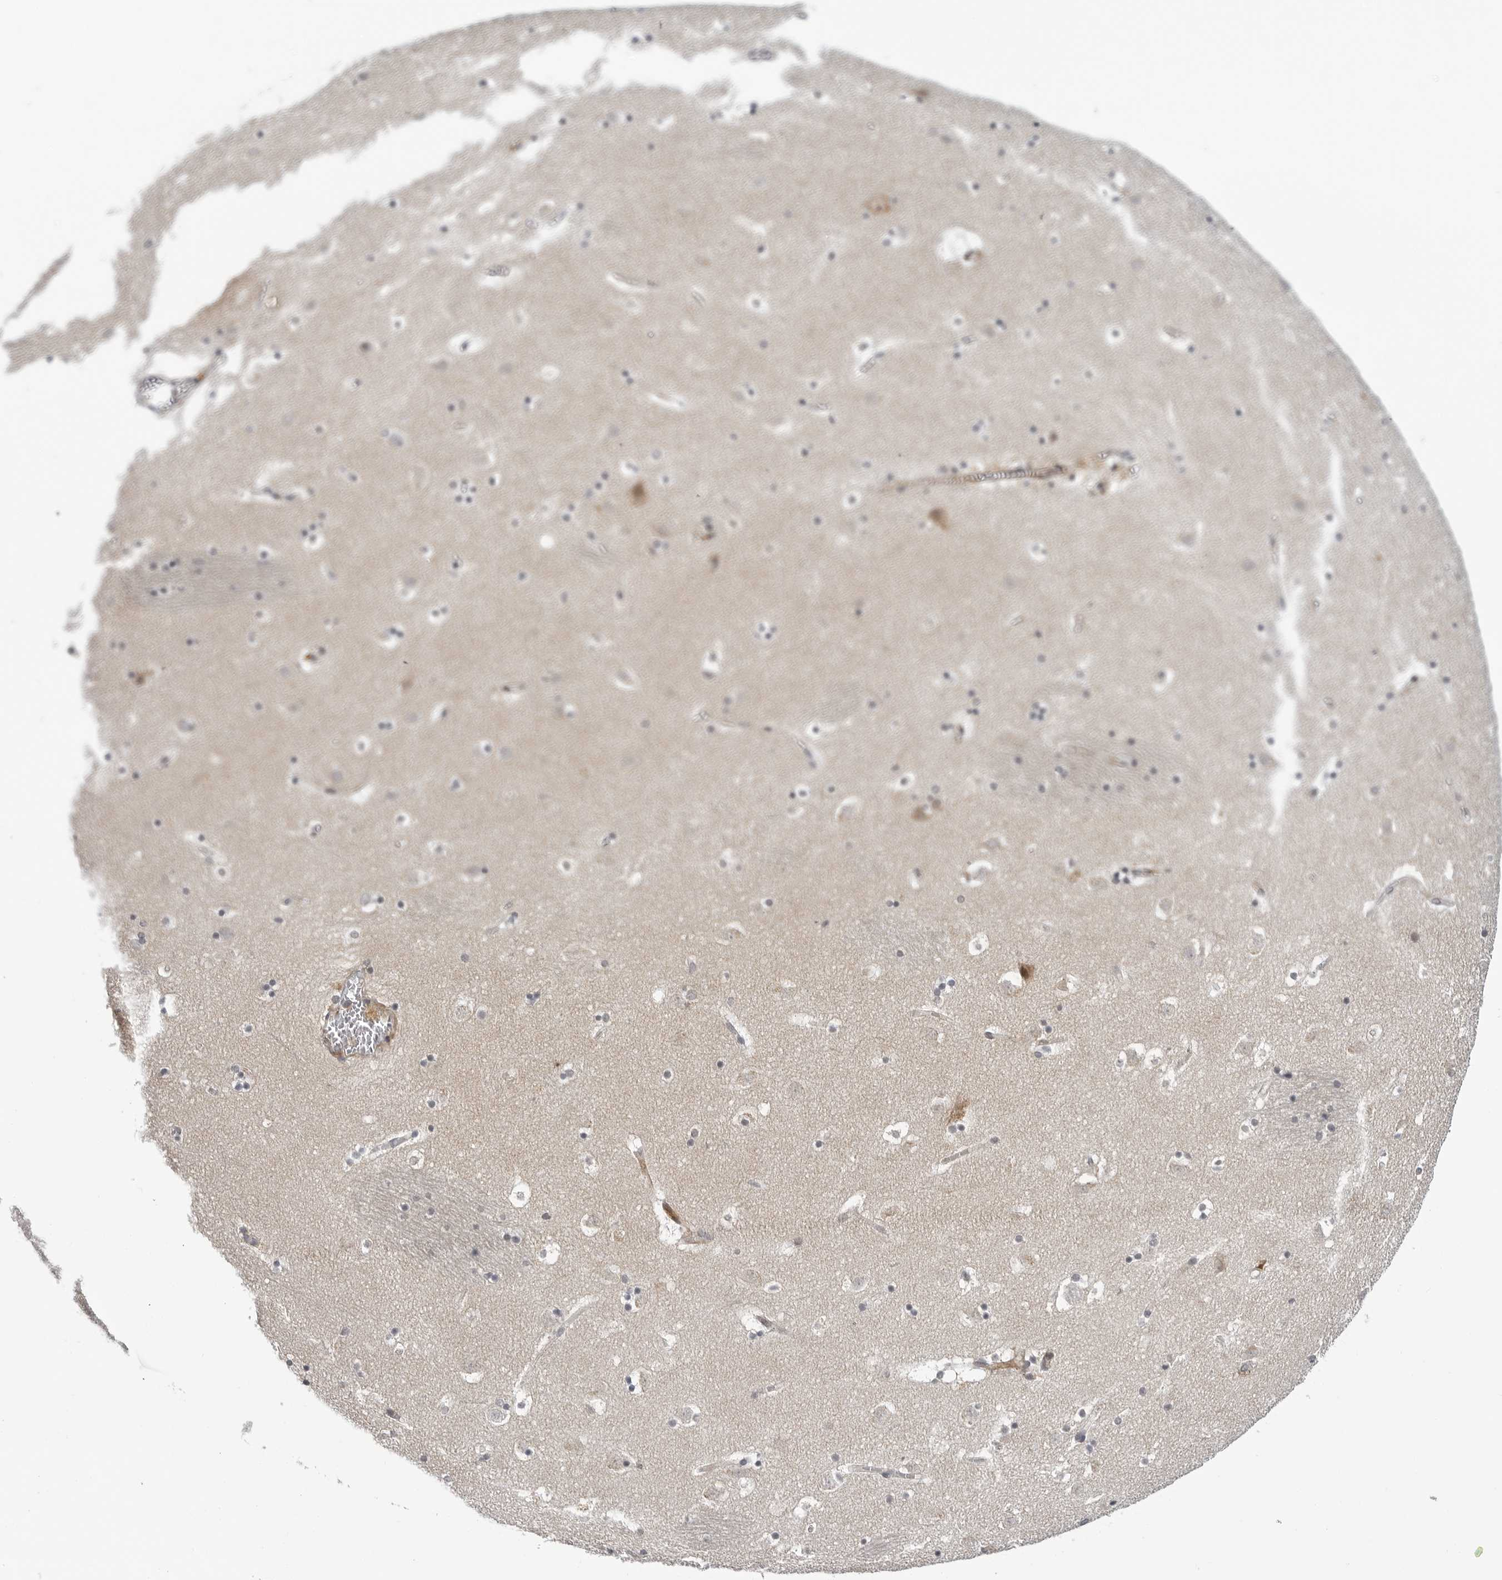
{"staining": {"intensity": "weak", "quantity": "<25%", "location": "cytoplasmic/membranous"}, "tissue": "caudate", "cell_type": "Glial cells", "image_type": "normal", "snomed": [{"axis": "morphology", "description": "Normal tissue, NOS"}, {"axis": "topography", "description": "Lateral ventricle wall"}], "caption": "IHC histopathology image of unremarkable caudate stained for a protein (brown), which demonstrates no expression in glial cells.", "gene": "ADAMTS5", "patient": {"sex": "male", "age": 45}}